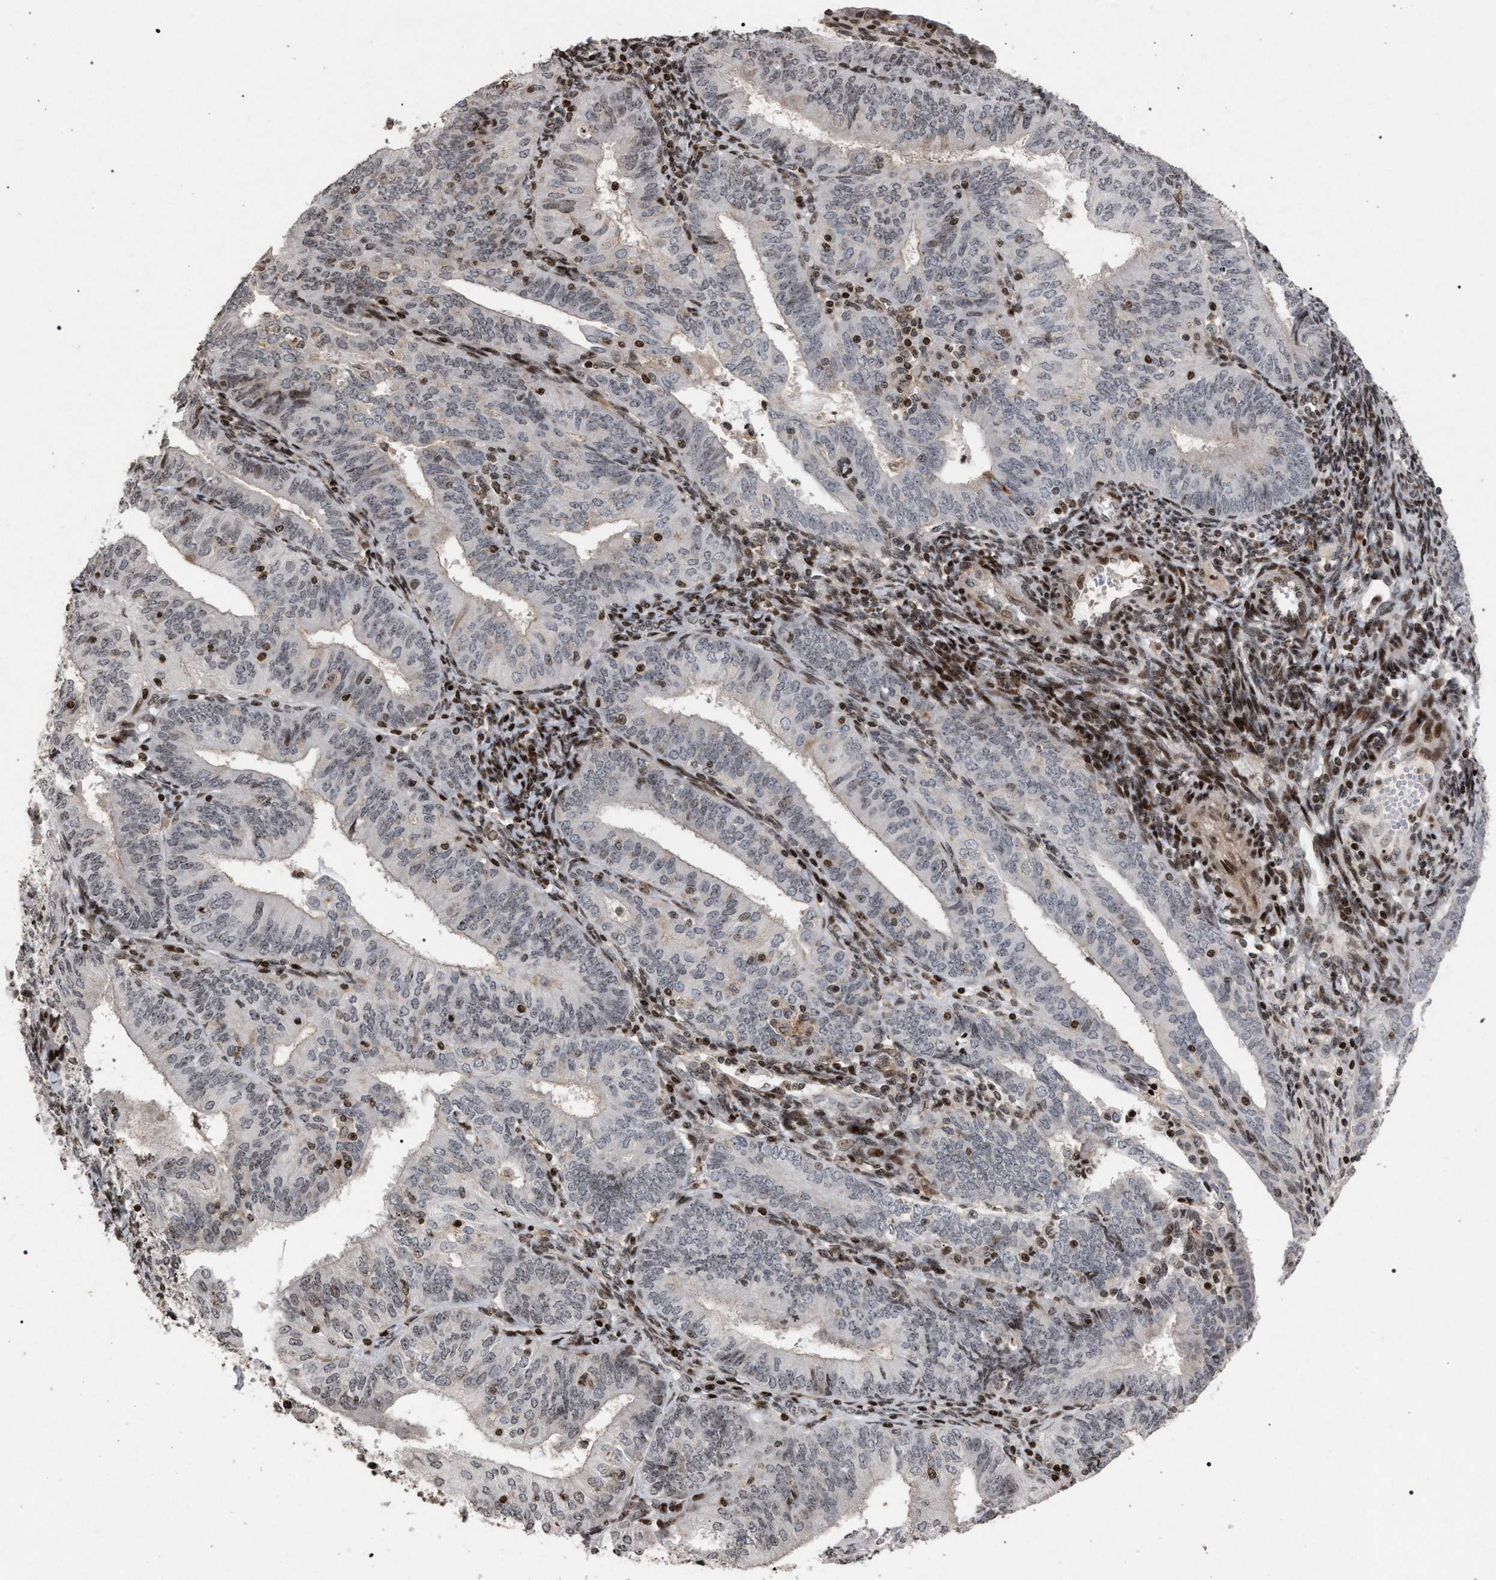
{"staining": {"intensity": "moderate", "quantity": "<25%", "location": "nuclear"}, "tissue": "endometrial cancer", "cell_type": "Tumor cells", "image_type": "cancer", "snomed": [{"axis": "morphology", "description": "Adenocarcinoma, NOS"}, {"axis": "topography", "description": "Endometrium"}], "caption": "A low amount of moderate nuclear expression is present in approximately <25% of tumor cells in endometrial cancer tissue. (IHC, brightfield microscopy, high magnification).", "gene": "FOXD3", "patient": {"sex": "female", "age": 58}}